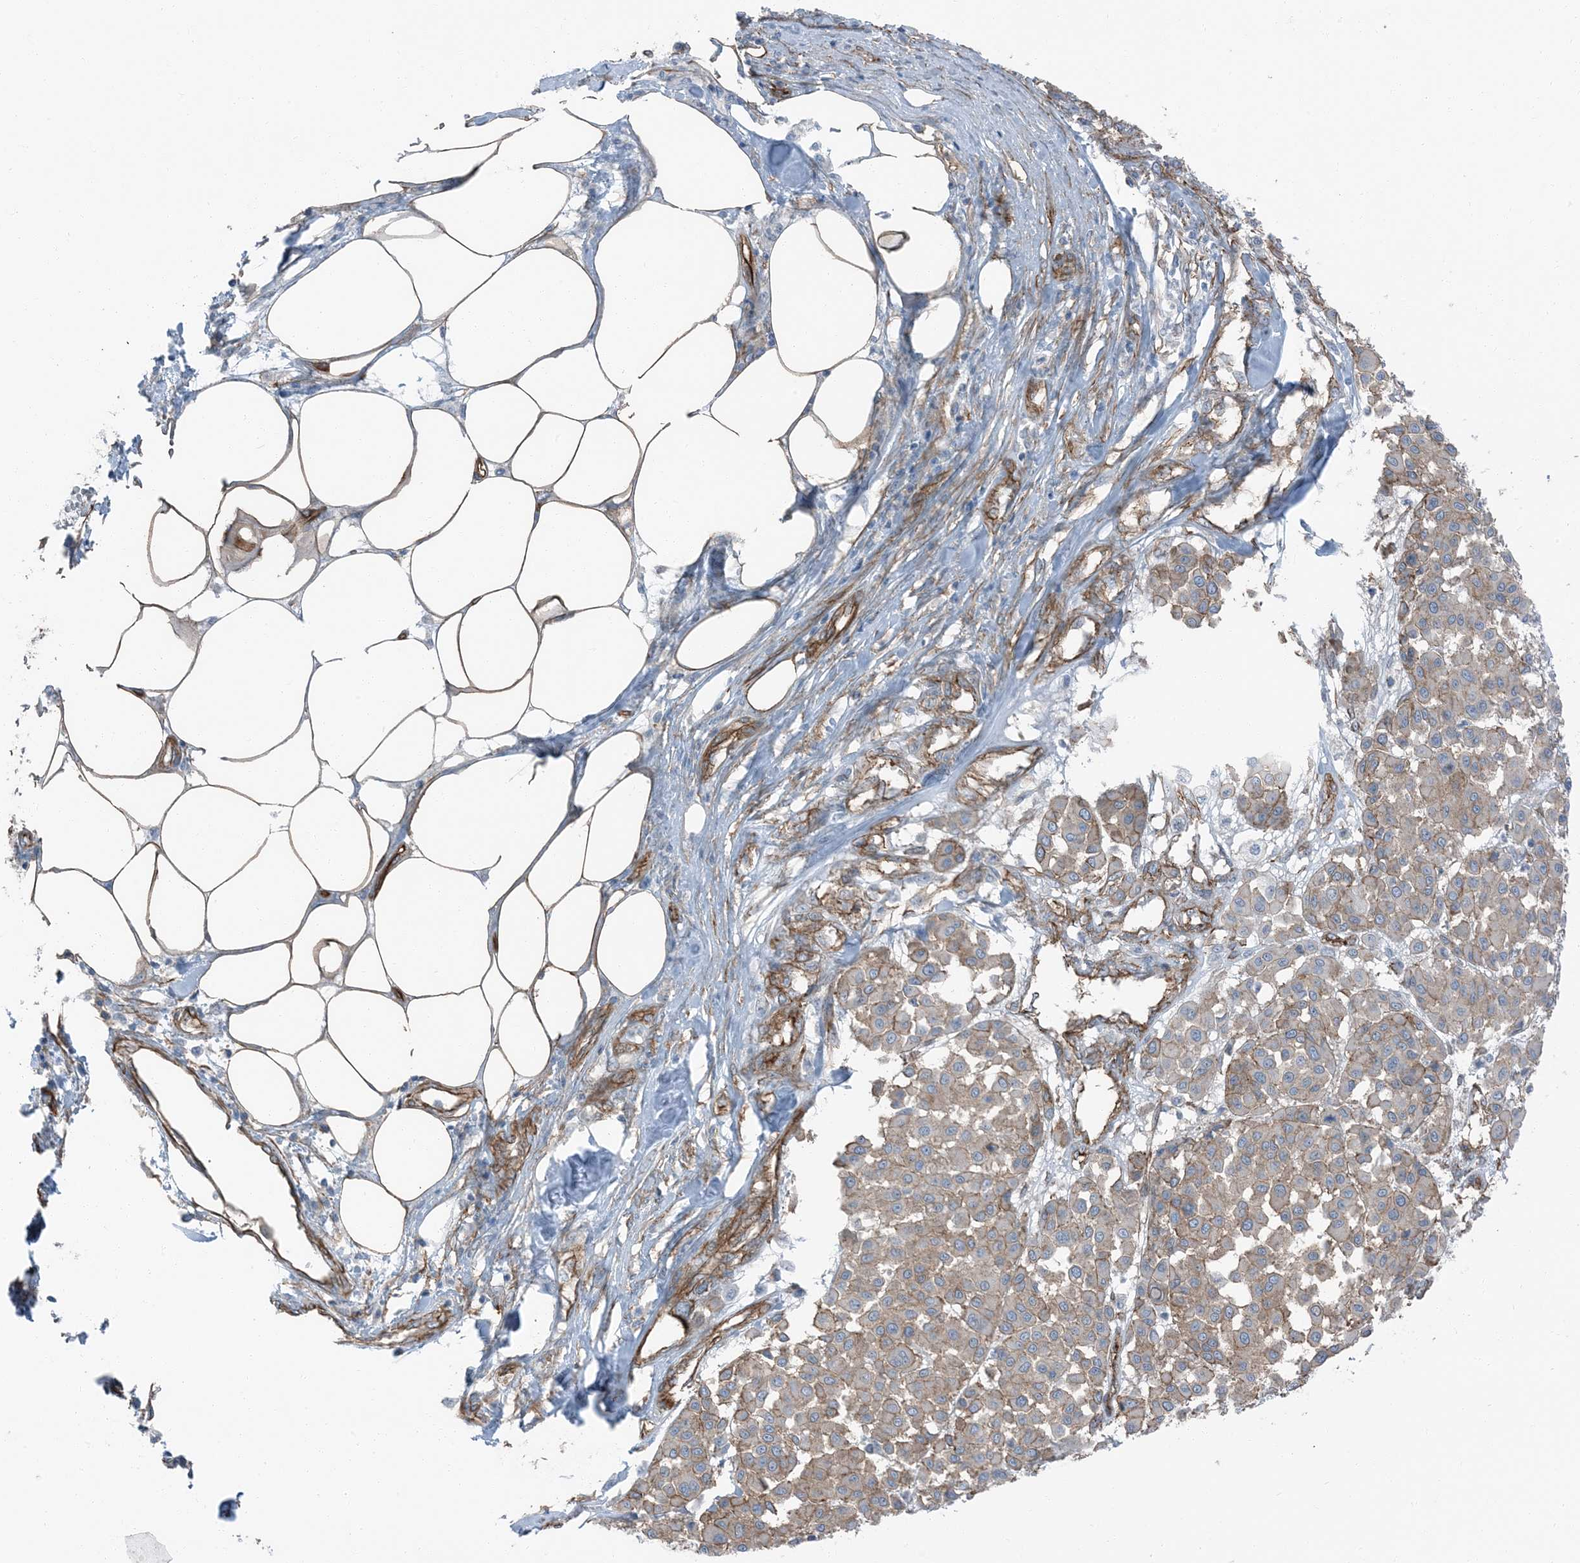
{"staining": {"intensity": "moderate", "quantity": ">75%", "location": "cytoplasmic/membranous"}, "tissue": "melanoma", "cell_type": "Tumor cells", "image_type": "cancer", "snomed": [{"axis": "morphology", "description": "Malignant melanoma, Metastatic site"}, {"axis": "topography", "description": "Soft tissue"}], "caption": "Immunohistochemistry histopathology image of malignant melanoma (metastatic site) stained for a protein (brown), which reveals medium levels of moderate cytoplasmic/membranous staining in about >75% of tumor cells.", "gene": "ZFP90", "patient": {"sex": "male", "age": 41}}